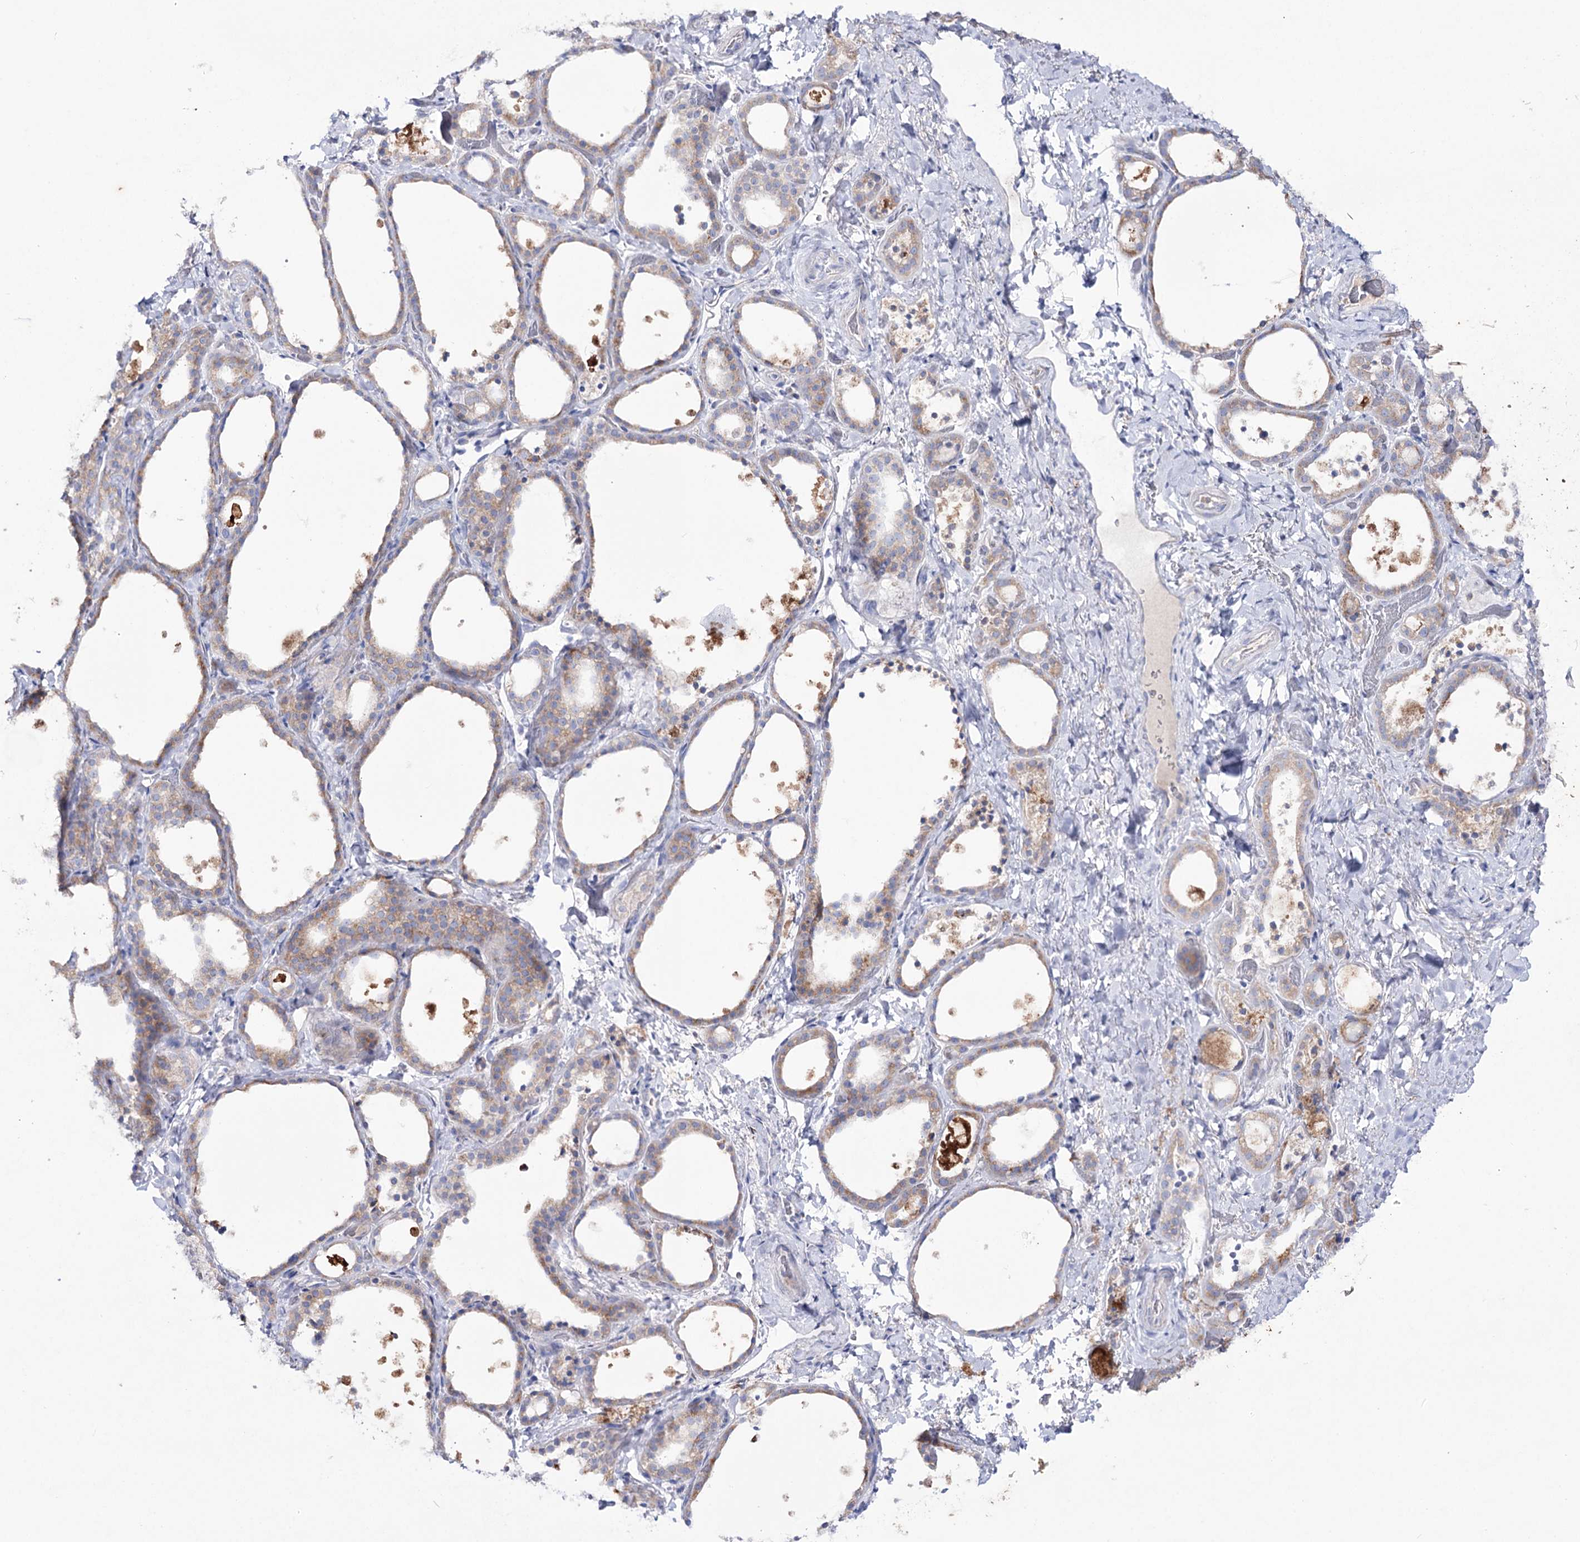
{"staining": {"intensity": "moderate", "quantity": "25%-75%", "location": "cytoplasmic/membranous"}, "tissue": "thyroid gland", "cell_type": "Glandular cells", "image_type": "normal", "snomed": [{"axis": "morphology", "description": "Normal tissue, NOS"}, {"axis": "topography", "description": "Thyroid gland"}], "caption": "This image reveals immunohistochemistry staining of unremarkable human thyroid gland, with medium moderate cytoplasmic/membranous staining in approximately 25%-75% of glandular cells.", "gene": "NAGLU", "patient": {"sex": "female", "age": 44}}